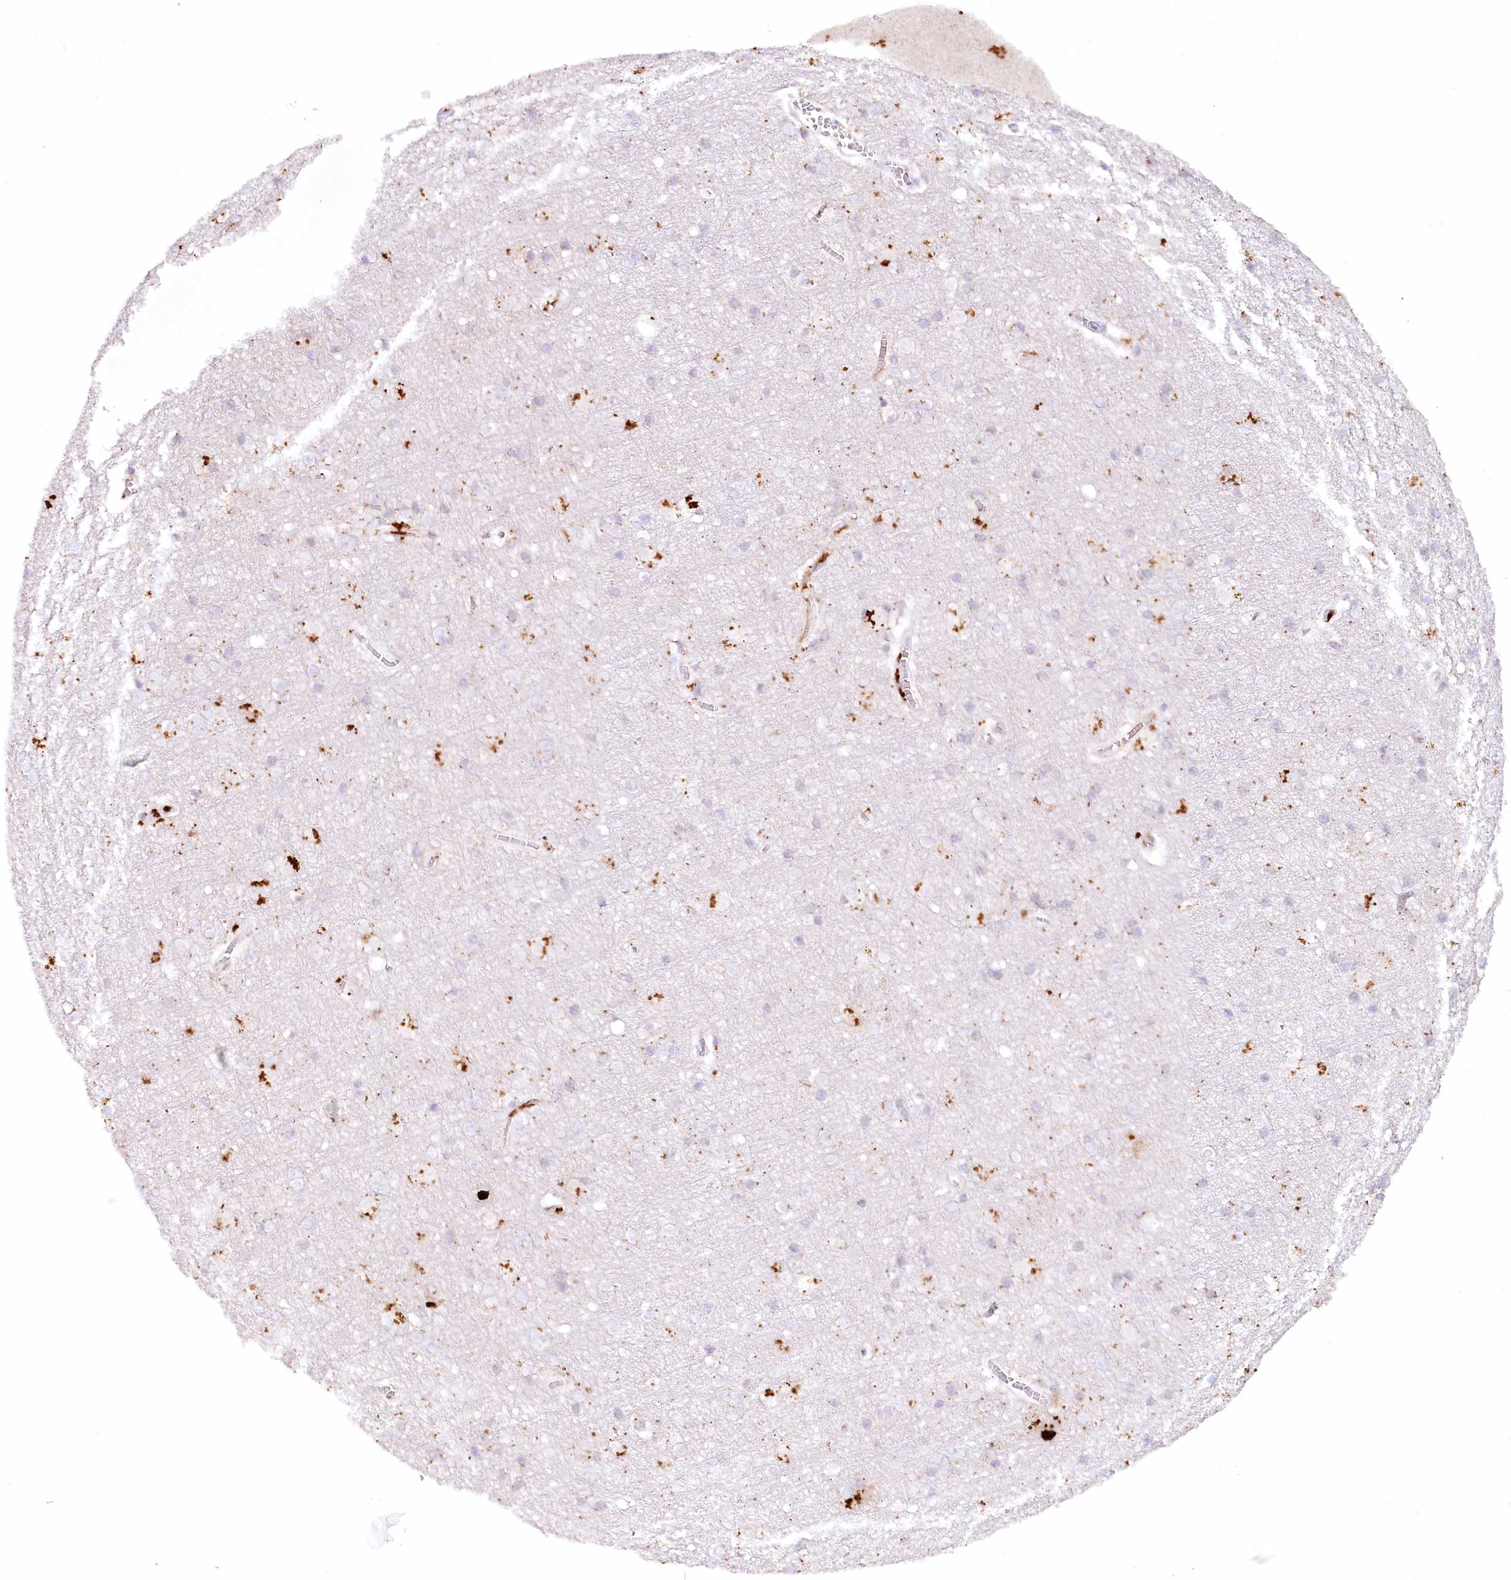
{"staining": {"intensity": "negative", "quantity": "none", "location": "none"}, "tissue": "cerebral cortex", "cell_type": "Endothelial cells", "image_type": "normal", "snomed": [{"axis": "morphology", "description": "Normal tissue, NOS"}, {"axis": "topography", "description": "Cerebral cortex"}], "caption": "Cerebral cortex stained for a protein using immunohistochemistry reveals no staining endothelial cells.", "gene": "PSAPL1", "patient": {"sex": "male", "age": 54}}